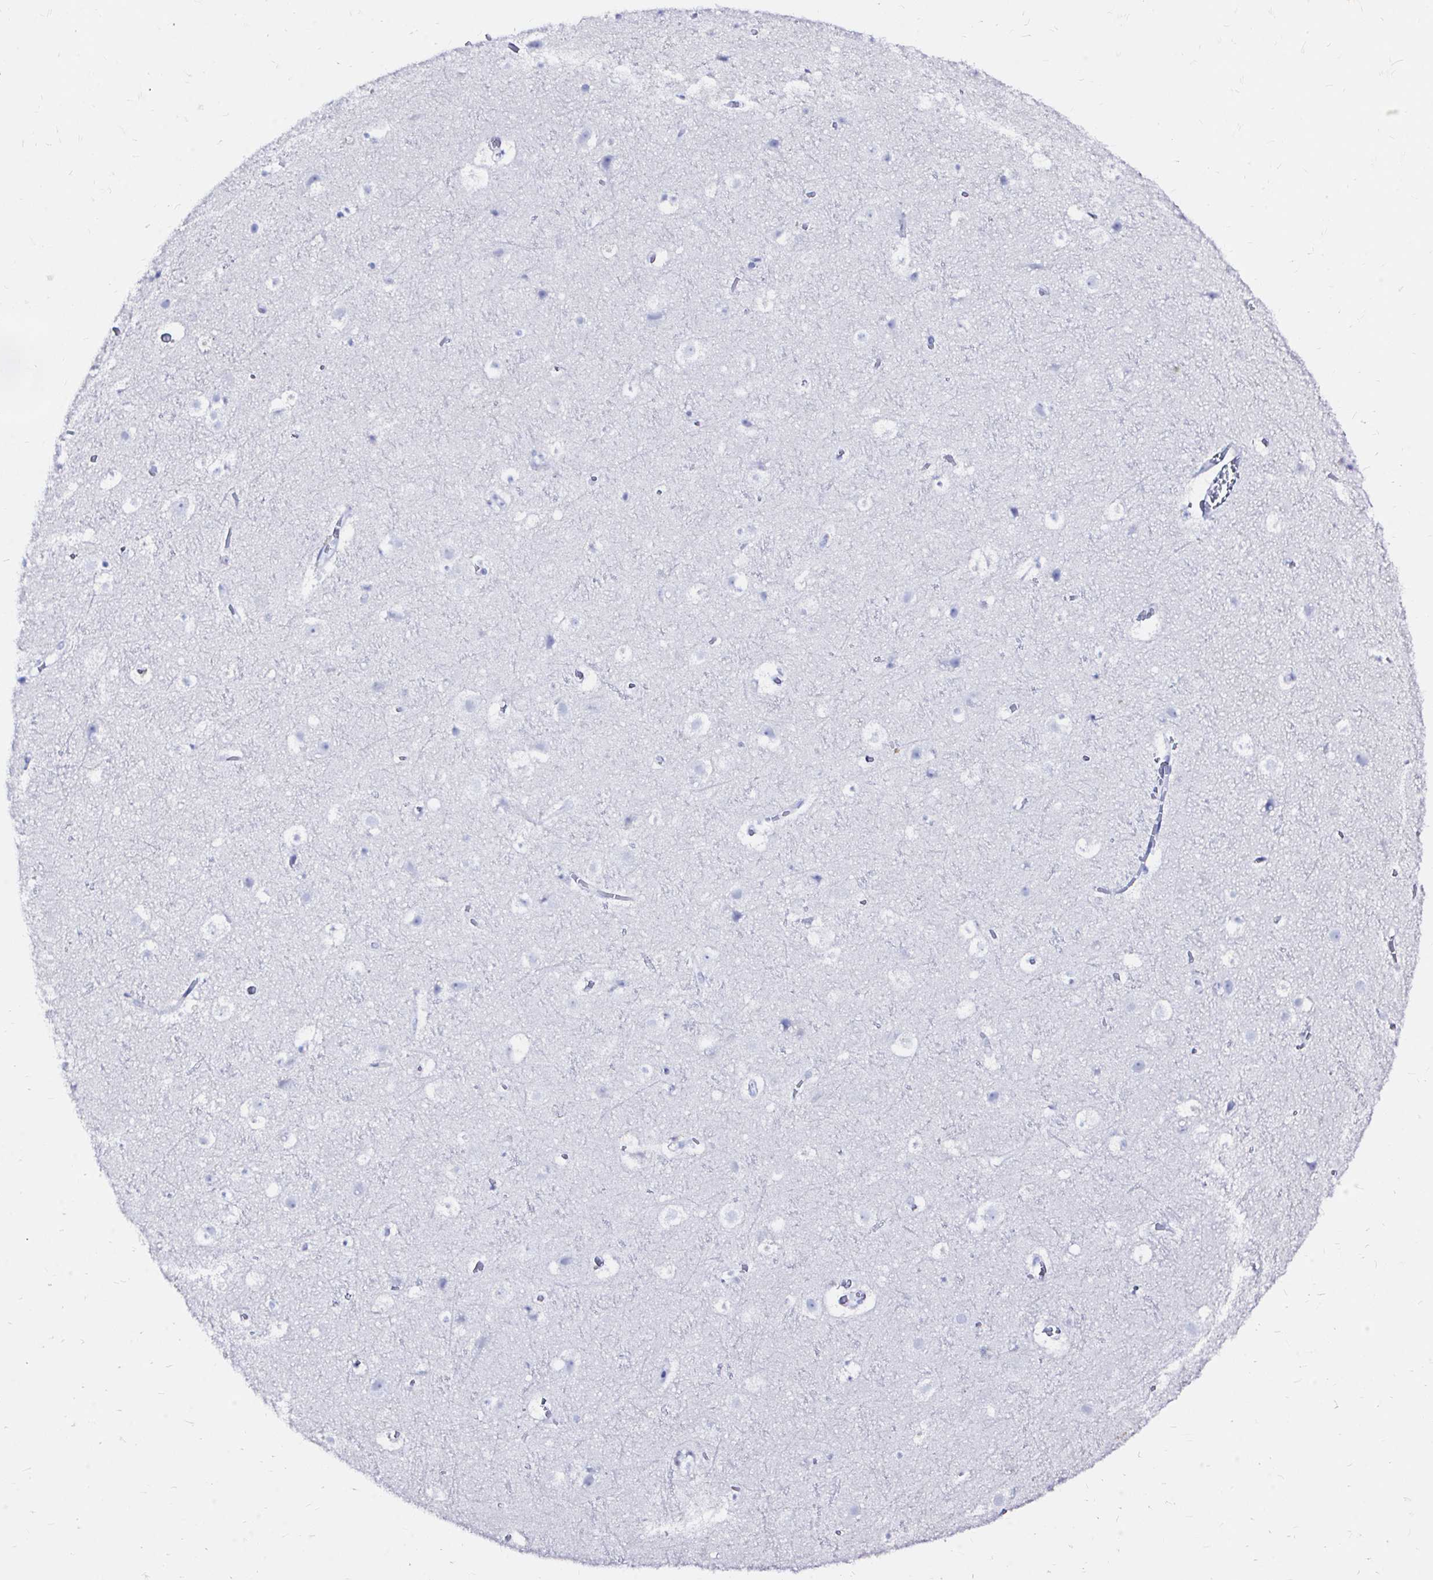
{"staining": {"intensity": "negative", "quantity": "none", "location": "none"}, "tissue": "cerebral cortex", "cell_type": "Endothelial cells", "image_type": "normal", "snomed": [{"axis": "morphology", "description": "Normal tissue, NOS"}, {"axis": "topography", "description": "Cerebral cortex"}], "caption": "Image shows no significant protein staining in endothelial cells of normal cerebral cortex.", "gene": "ZNF432", "patient": {"sex": "female", "age": 42}}